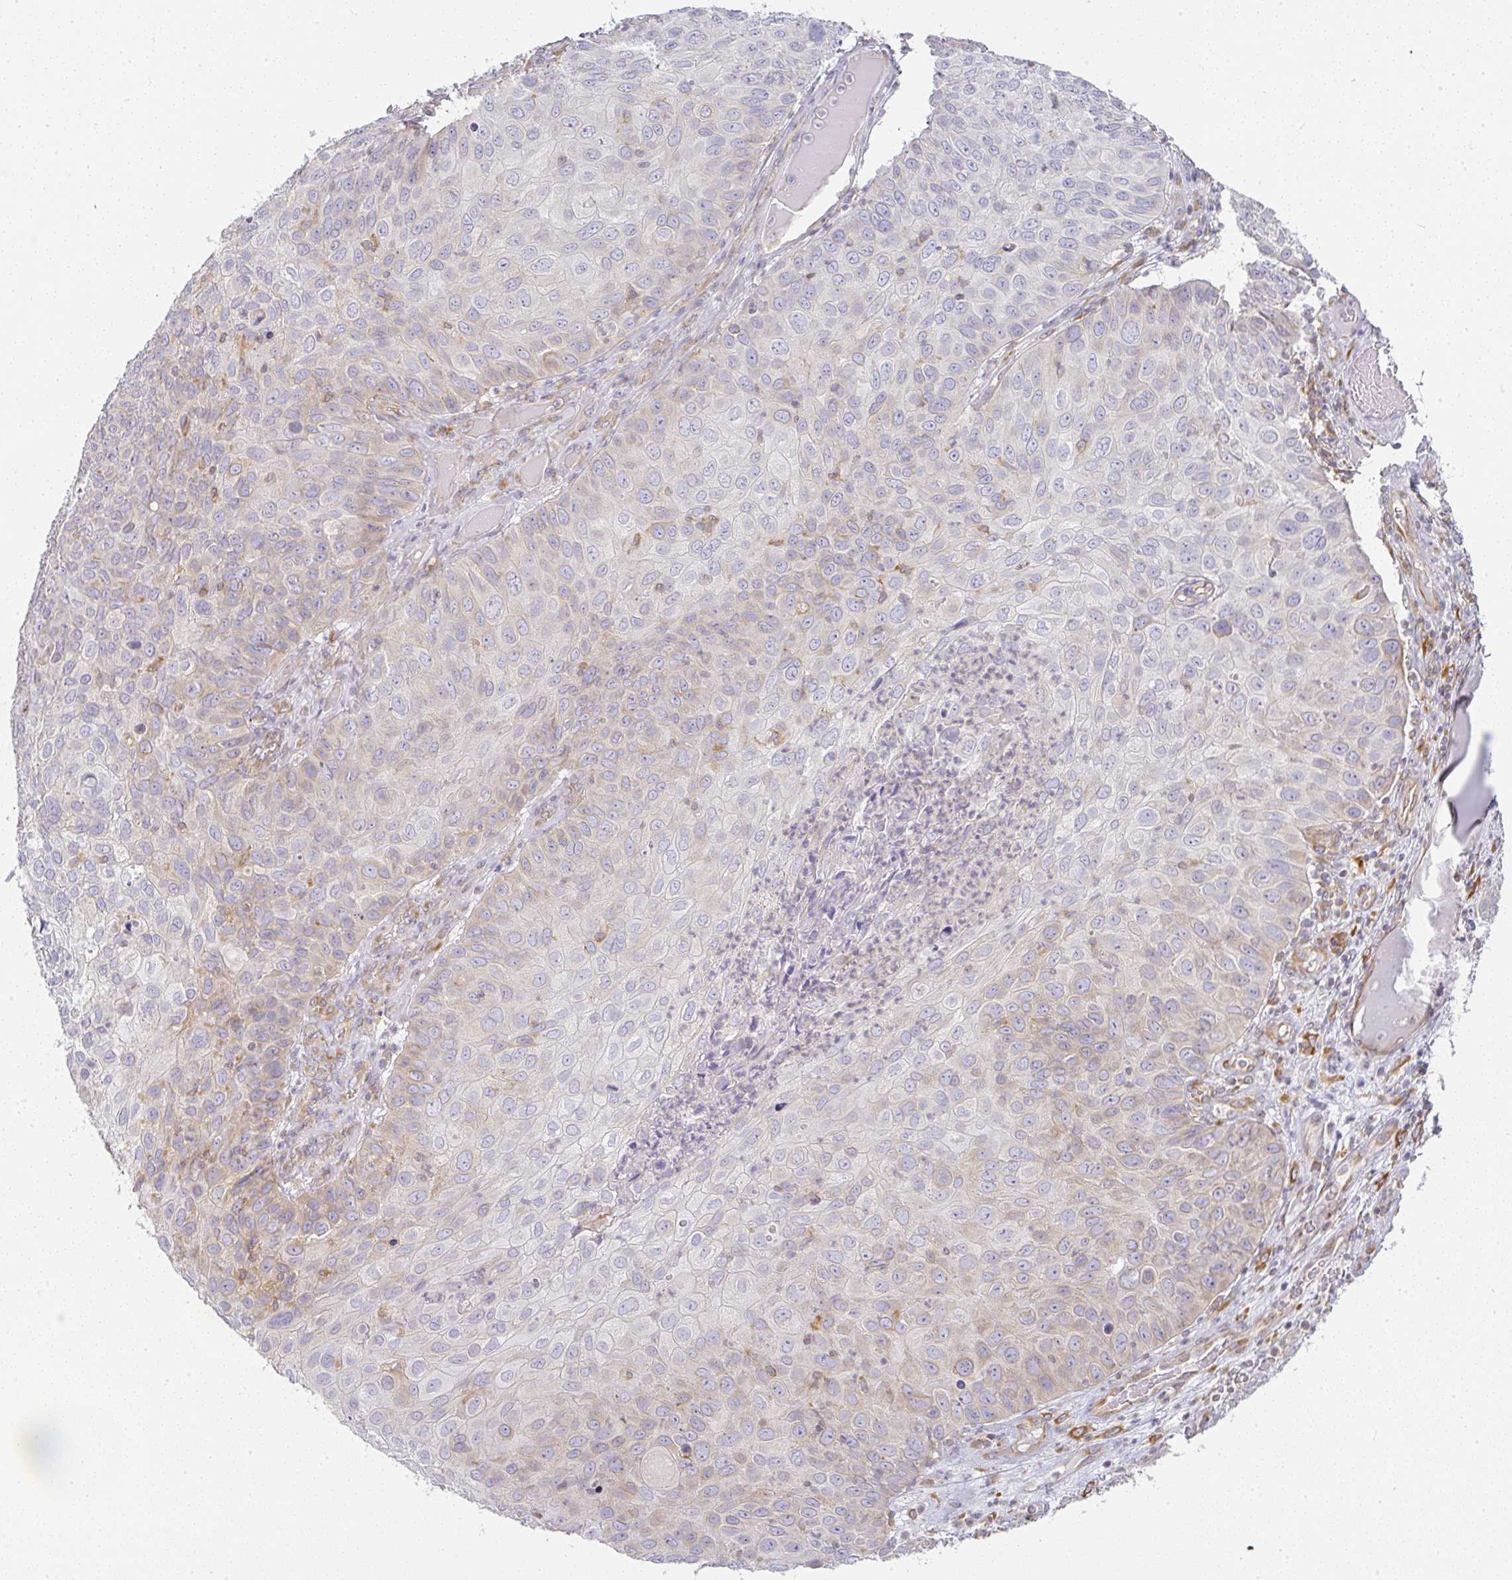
{"staining": {"intensity": "weak", "quantity": "<25%", "location": "cytoplasmic/membranous"}, "tissue": "skin cancer", "cell_type": "Tumor cells", "image_type": "cancer", "snomed": [{"axis": "morphology", "description": "Squamous cell carcinoma, NOS"}, {"axis": "topography", "description": "Skin"}], "caption": "This is an immunohistochemistry (IHC) photomicrograph of skin cancer (squamous cell carcinoma). There is no staining in tumor cells.", "gene": "DERL2", "patient": {"sex": "male", "age": 87}}